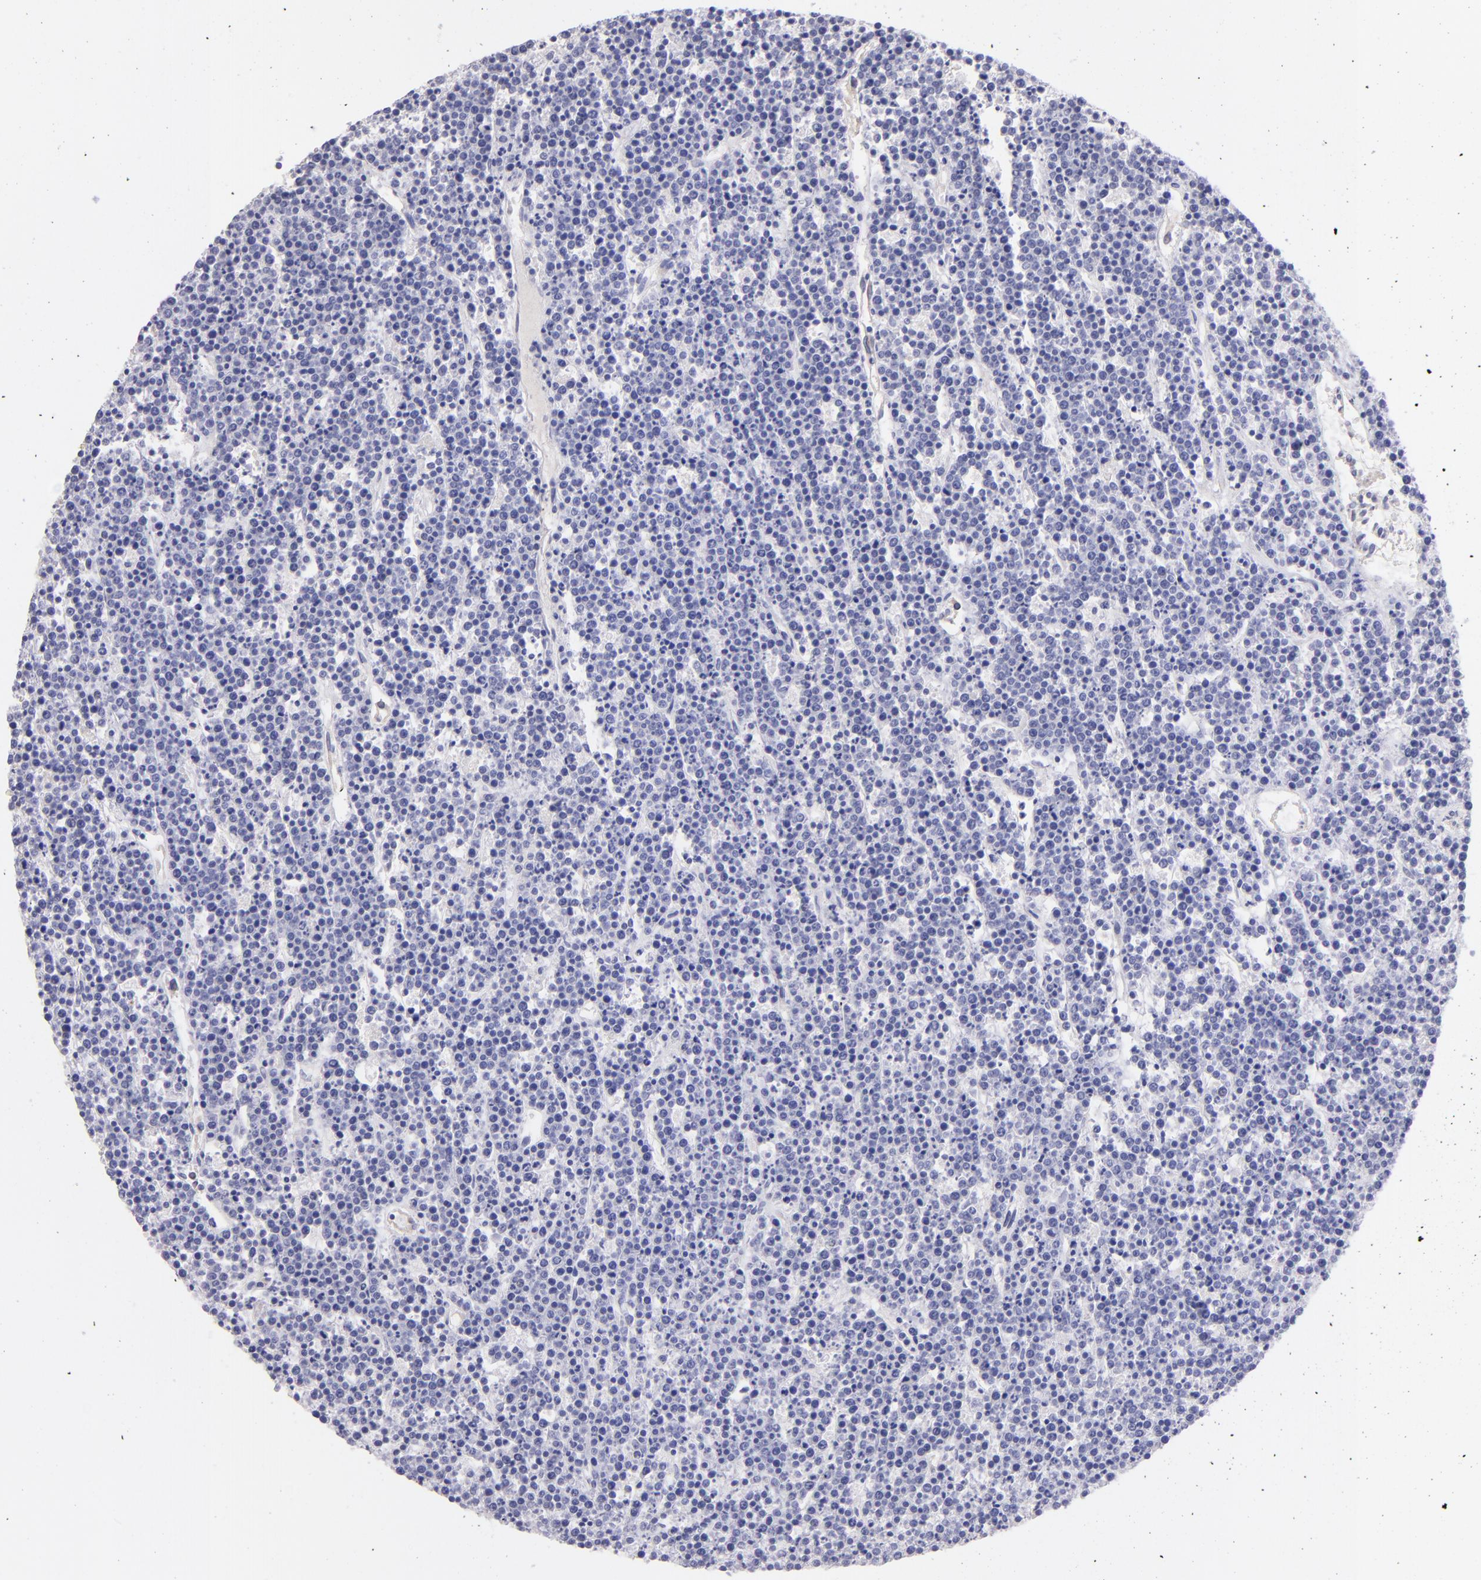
{"staining": {"intensity": "negative", "quantity": "none", "location": "none"}, "tissue": "lymphoma", "cell_type": "Tumor cells", "image_type": "cancer", "snomed": [{"axis": "morphology", "description": "Malignant lymphoma, non-Hodgkin's type, High grade"}, {"axis": "topography", "description": "Ovary"}], "caption": "Immunohistochemistry of high-grade malignant lymphoma, non-Hodgkin's type shows no staining in tumor cells.", "gene": "SH2D4A", "patient": {"sex": "female", "age": 56}}